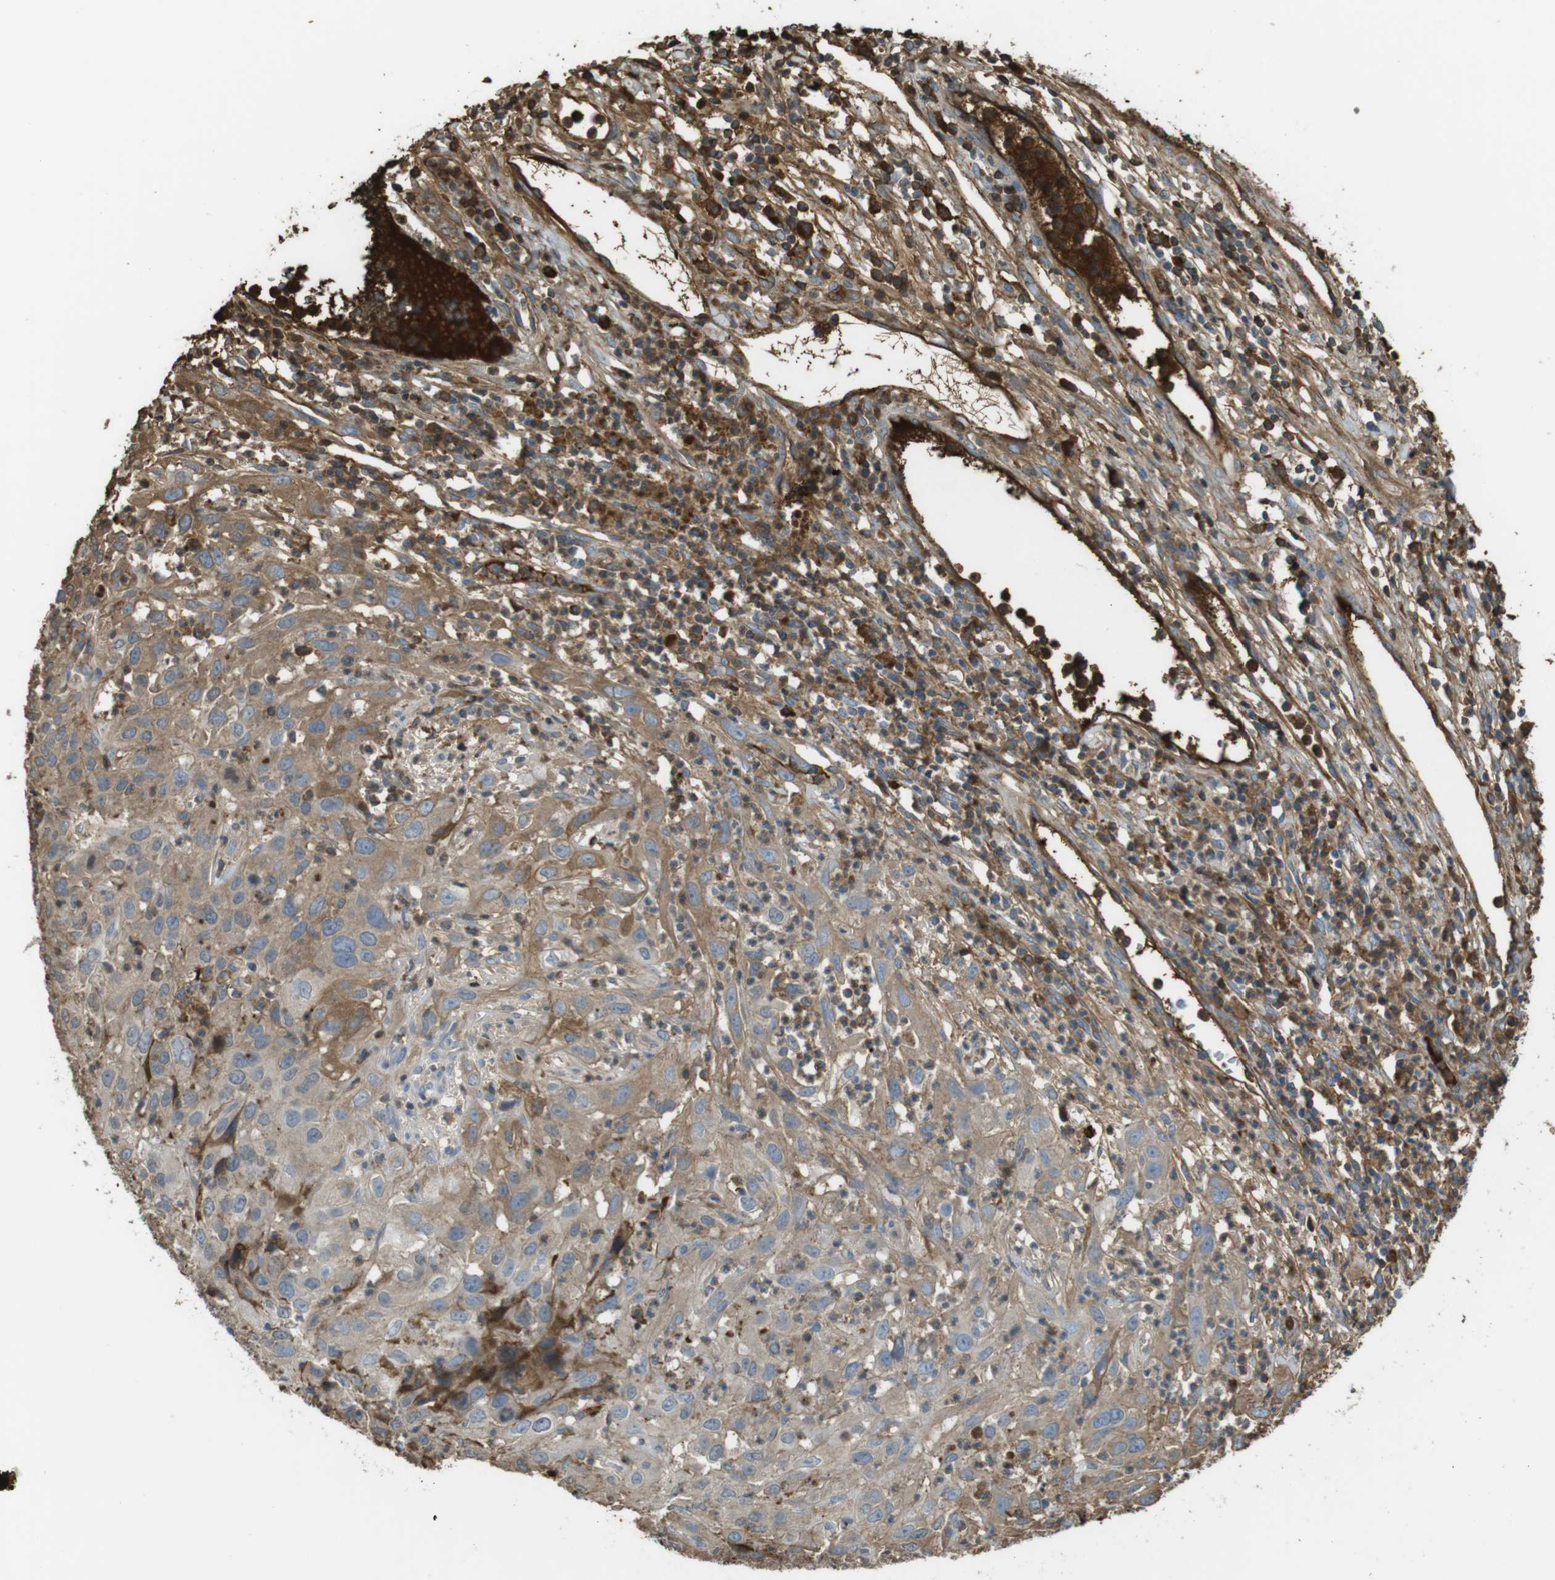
{"staining": {"intensity": "moderate", "quantity": "<25%", "location": "cytoplasmic/membranous"}, "tissue": "cervical cancer", "cell_type": "Tumor cells", "image_type": "cancer", "snomed": [{"axis": "morphology", "description": "Squamous cell carcinoma, NOS"}, {"axis": "topography", "description": "Cervix"}], "caption": "Tumor cells demonstrate low levels of moderate cytoplasmic/membranous staining in about <25% of cells in human cervical cancer (squamous cell carcinoma). (Brightfield microscopy of DAB IHC at high magnification).", "gene": "LTBP4", "patient": {"sex": "female", "age": 32}}